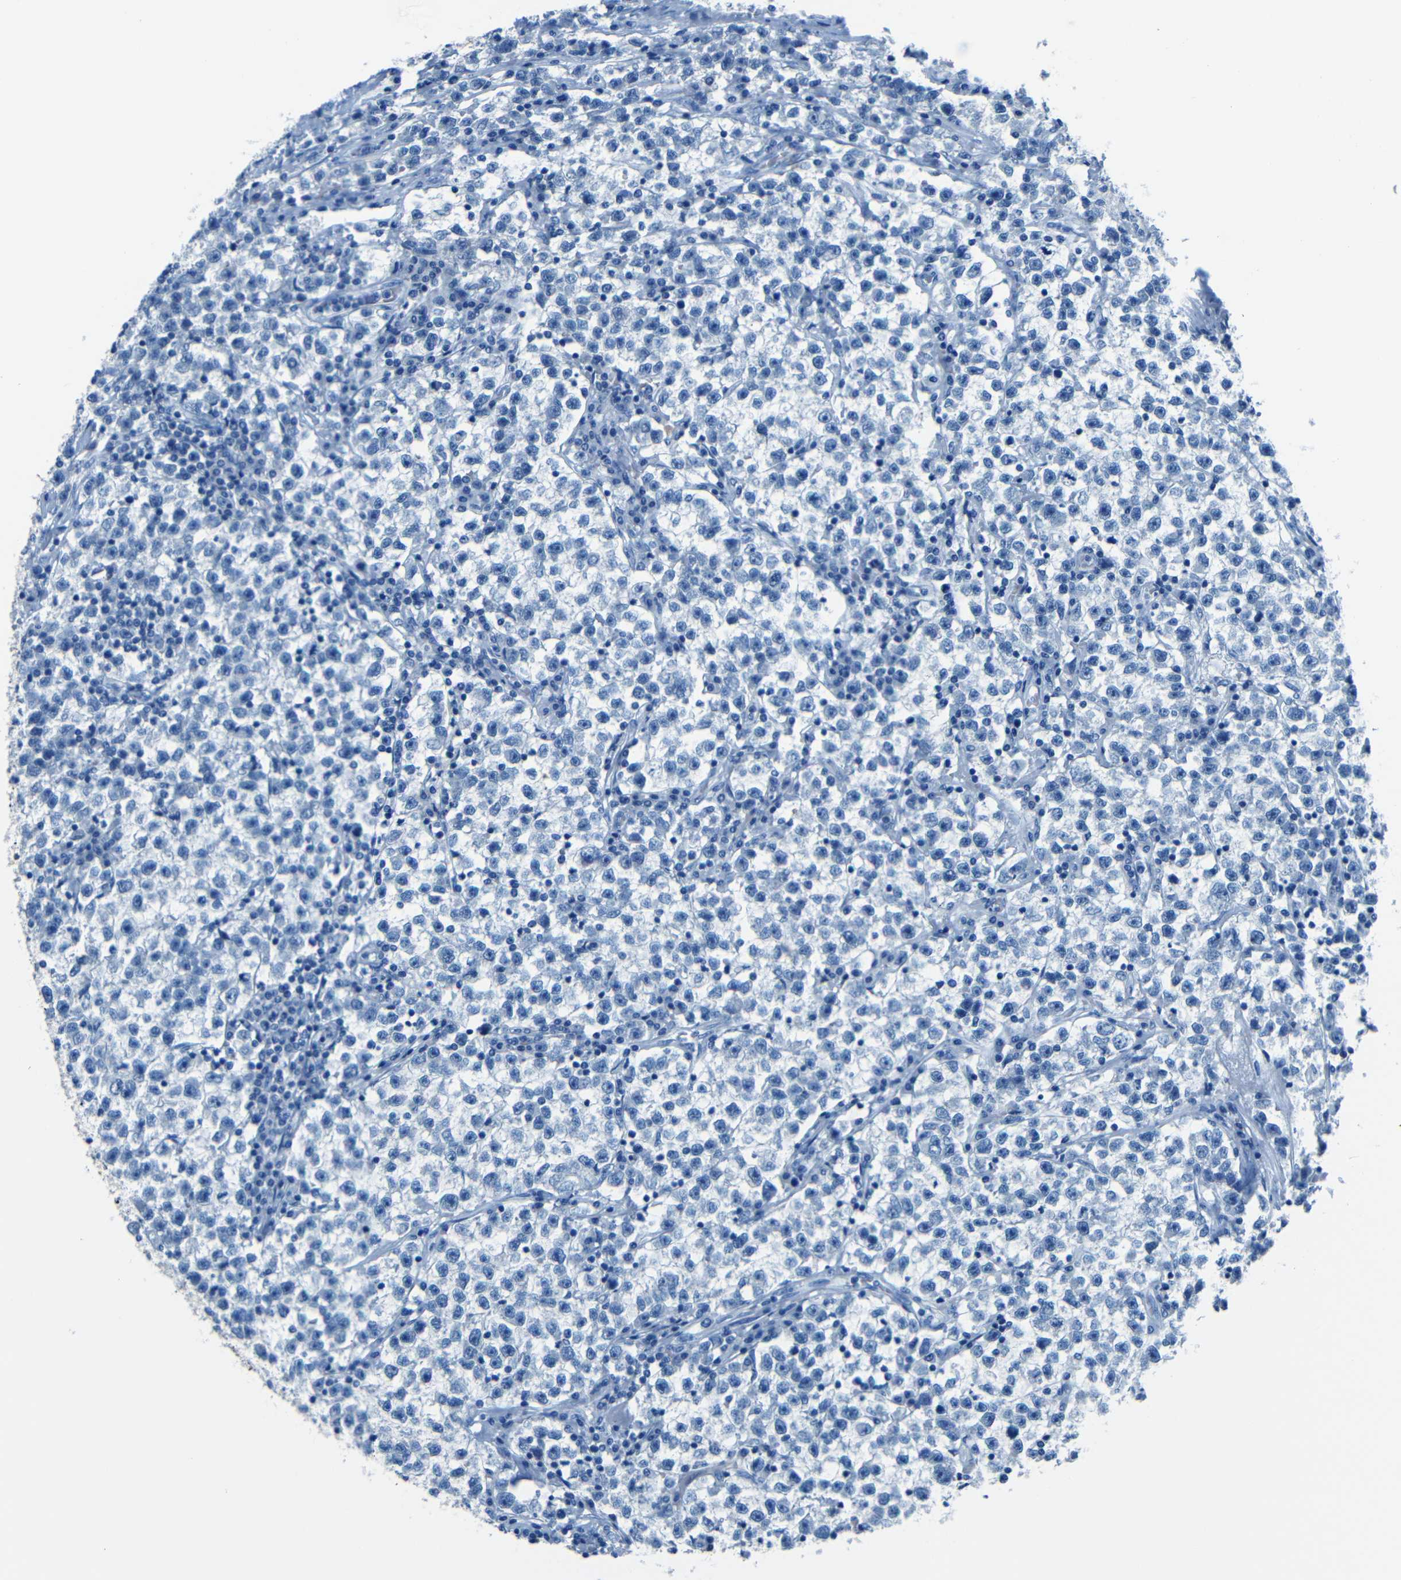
{"staining": {"intensity": "negative", "quantity": "none", "location": "none"}, "tissue": "testis cancer", "cell_type": "Tumor cells", "image_type": "cancer", "snomed": [{"axis": "morphology", "description": "Seminoma, NOS"}, {"axis": "topography", "description": "Testis"}], "caption": "Immunohistochemistry histopathology image of human testis cancer (seminoma) stained for a protein (brown), which shows no expression in tumor cells. (IHC, brightfield microscopy, high magnification).", "gene": "FBN2", "patient": {"sex": "male", "age": 22}}